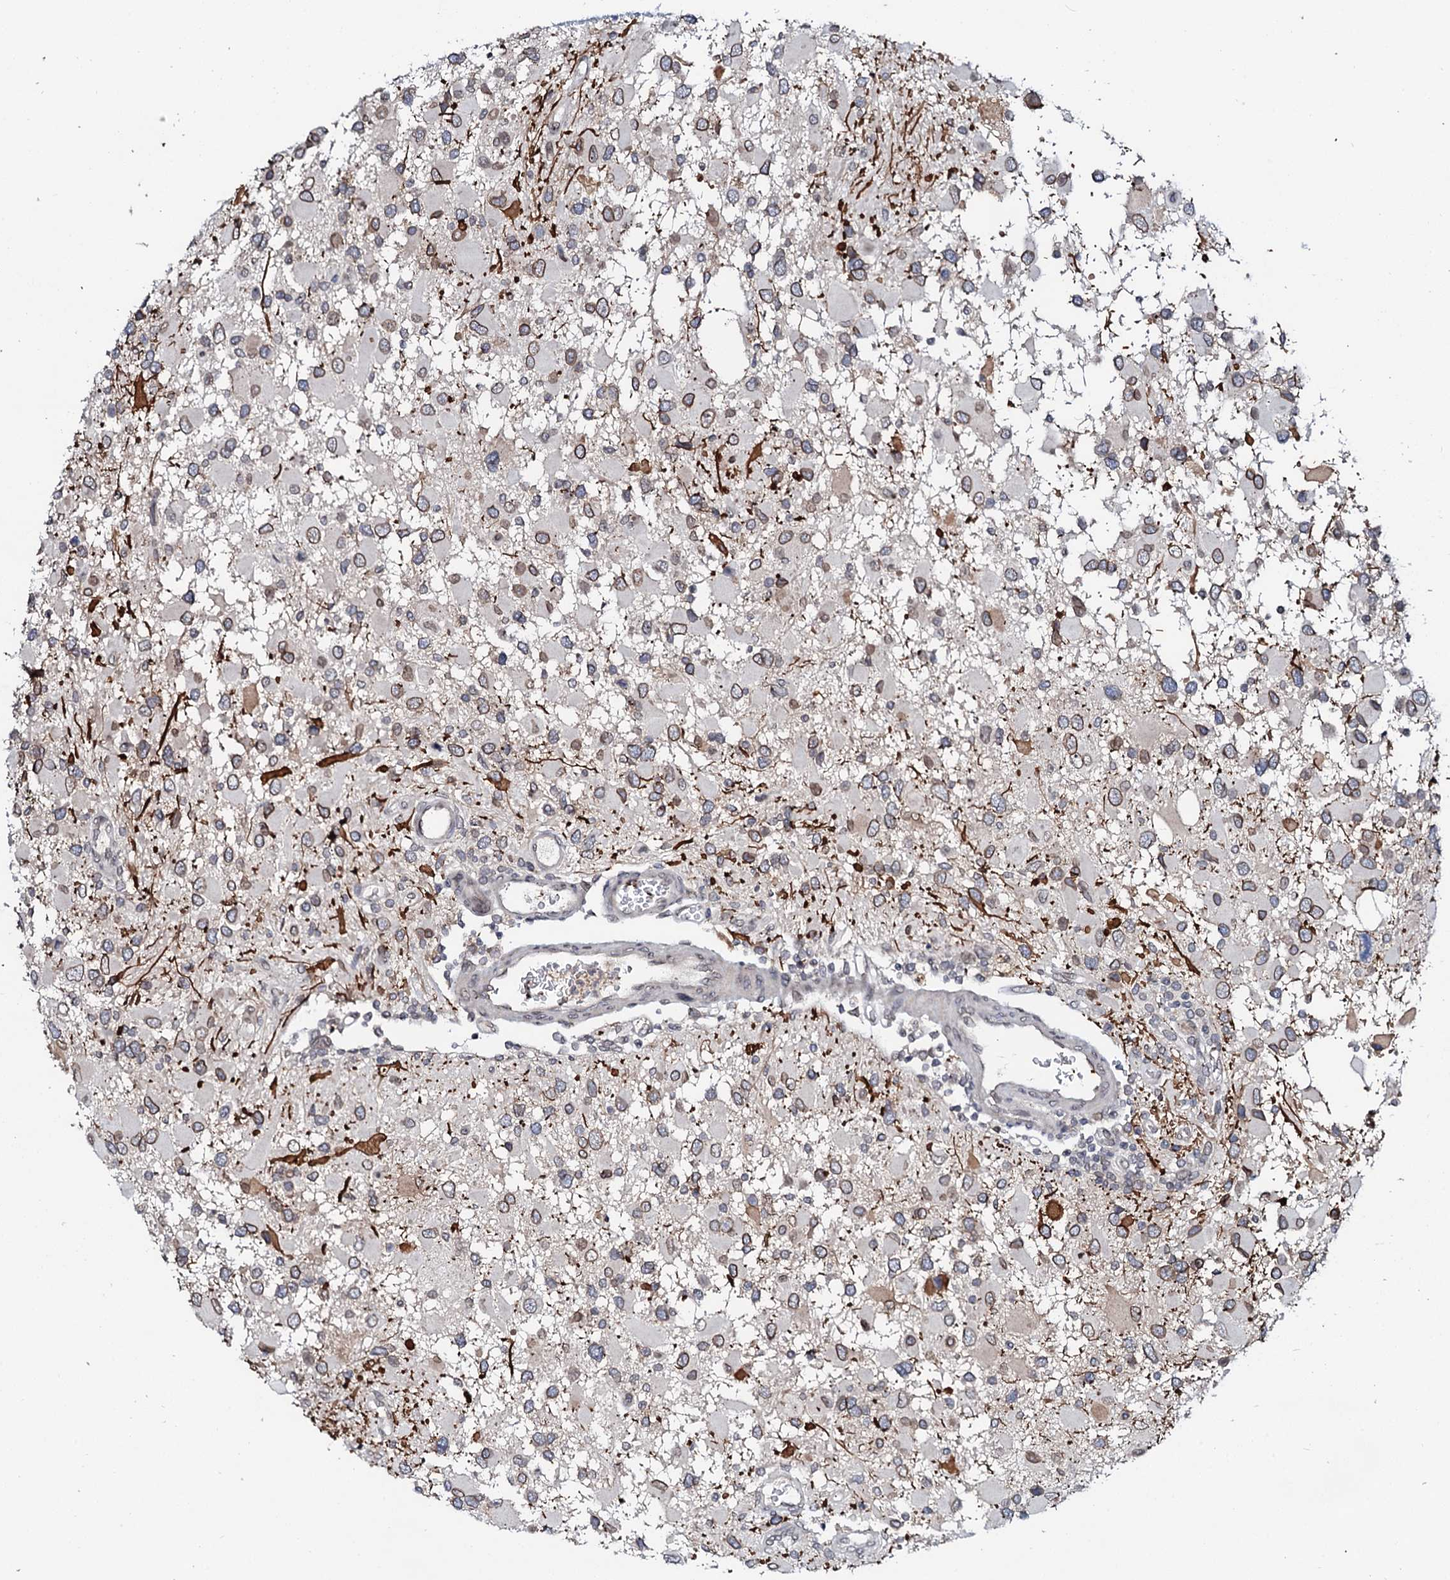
{"staining": {"intensity": "moderate", "quantity": "25%-75%", "location": "cytoplasmic/membranous,nuclear"}, "tissue": "glioma", "cell_type": "Tumor cells", "image_type": "cancer", "snomed": [{"axis": "morphology", "description": "Glioma, malignant, High grade"}, {"axis": "topography", "description": "Brain"}], "caption": "This is an image of immunohistochemistry (IHC) staining of glioma, which shows moderate positivity in the cytoplasmic/membranous and nuclear of tumor cells.", "gene": "SNTA1", "patient": {"sex": "male", "age": 53}}